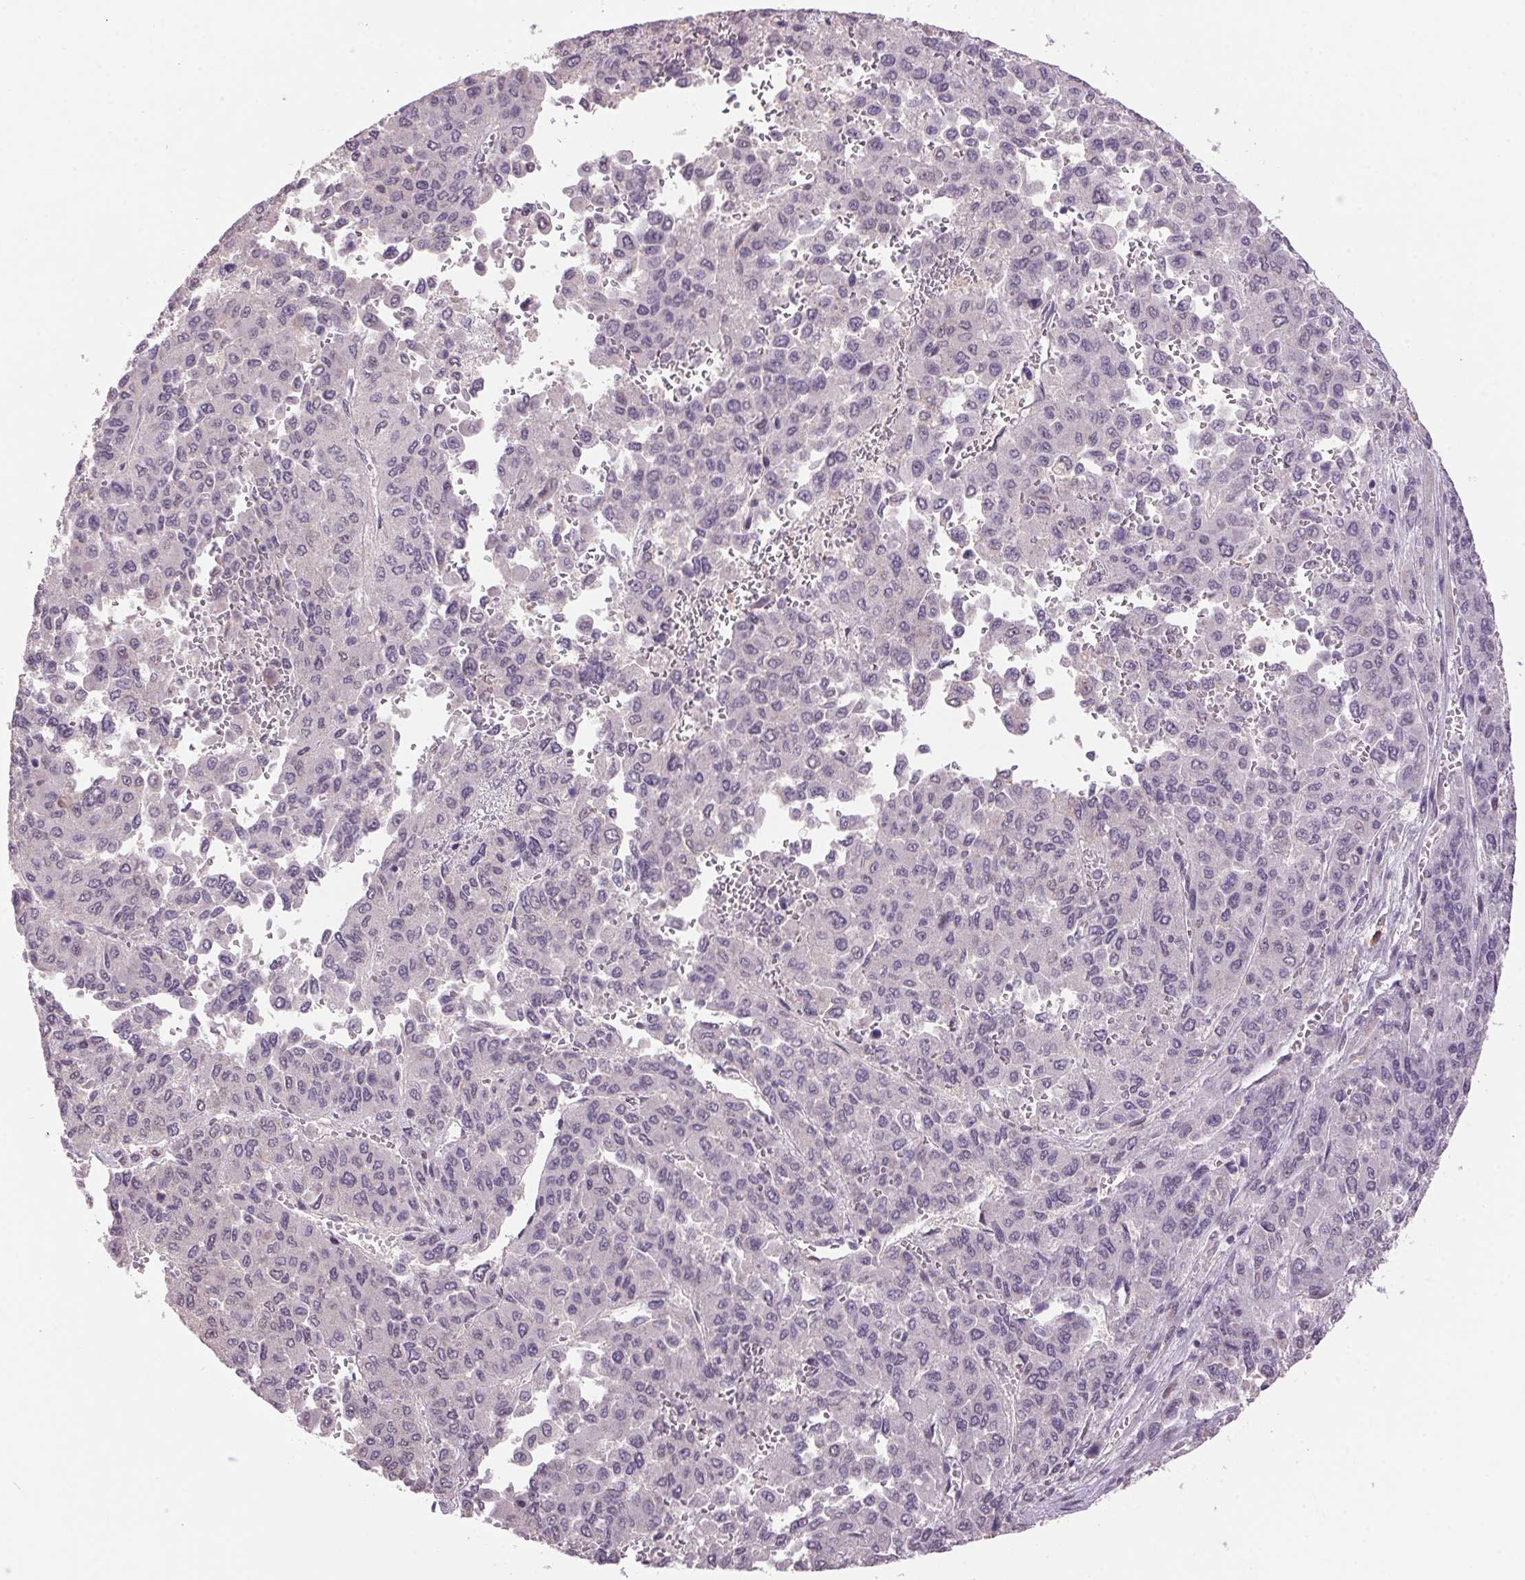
{"staining": {"intensity": "negative", "quantity": "none", "location": "none"}, "tissue": "liver cancer", "cell_type": "Tumor cells", "image_type": "cancer", "snomed": [{"axis": "morphology", "description": "Carcinoma, Hepatocellular, NOS"}, {"axis": "topography", "description": "Liver"}], "caption": "An IHC micrograph of liver cancer (hepatocellular carcinoma) is shown. There is no staining in tumor cells of liver cancer (hepatocellular carcinoma).", "gene": "ZBTB4", "patient": {"sex": "female", "age": 41}}